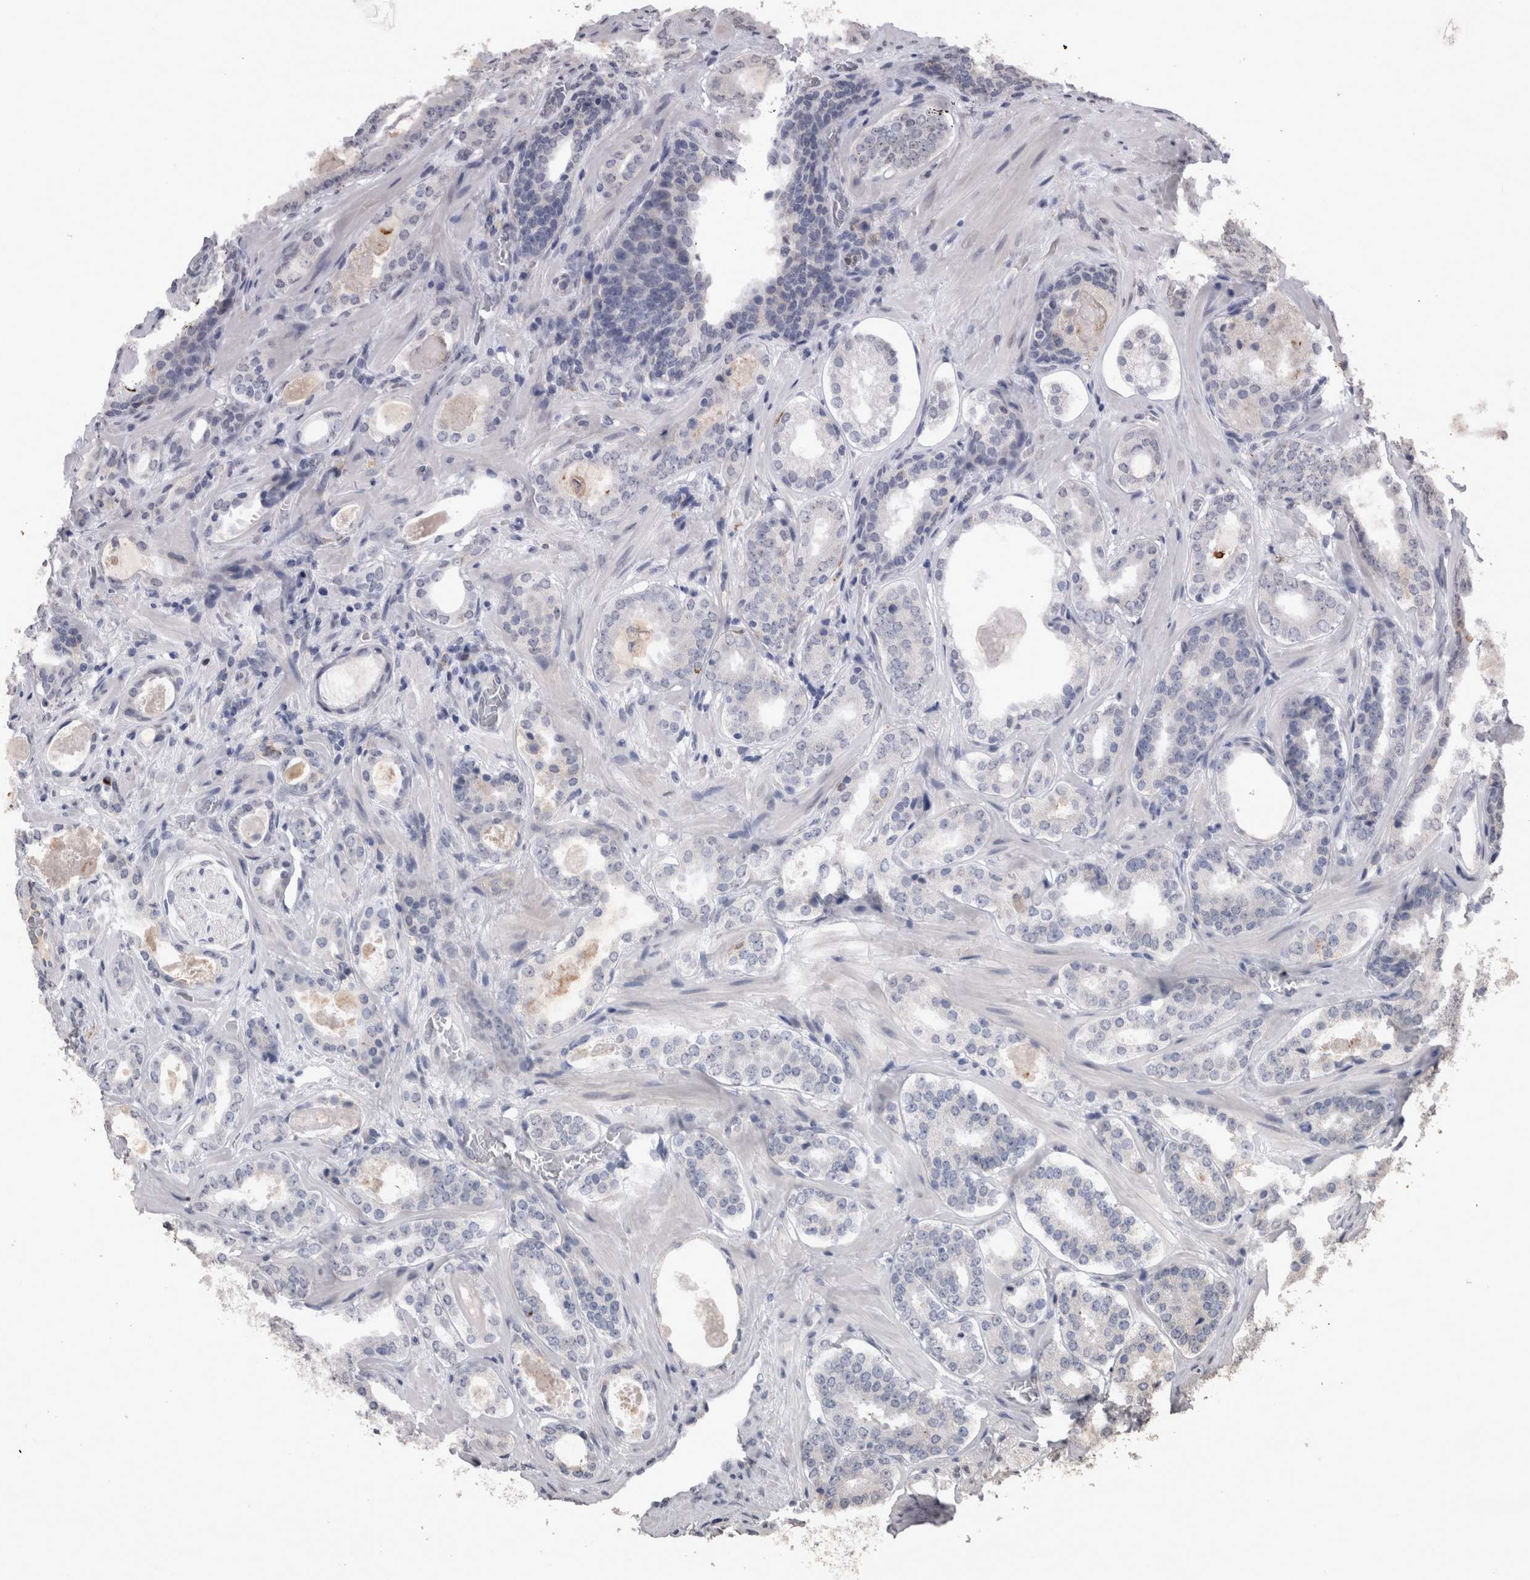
{"staining": {"intensity": "negative", "quantity": "none", "location": "none"}, "tissue": "prostate cancer", "cell_type": "Tumor cells", "image_type": "cancer", "snomed": [{"axis": "morphology", "description": "Adenocarcinoma, High grade"}, {"axis": "topography", "description": "Prostate"}], "caption": "Tumor cells show no significant protein staining in prostate adenocarcinoma (high-grade).", "gene": "PAX5", "patient": {"sex": "male", "age": 60}}